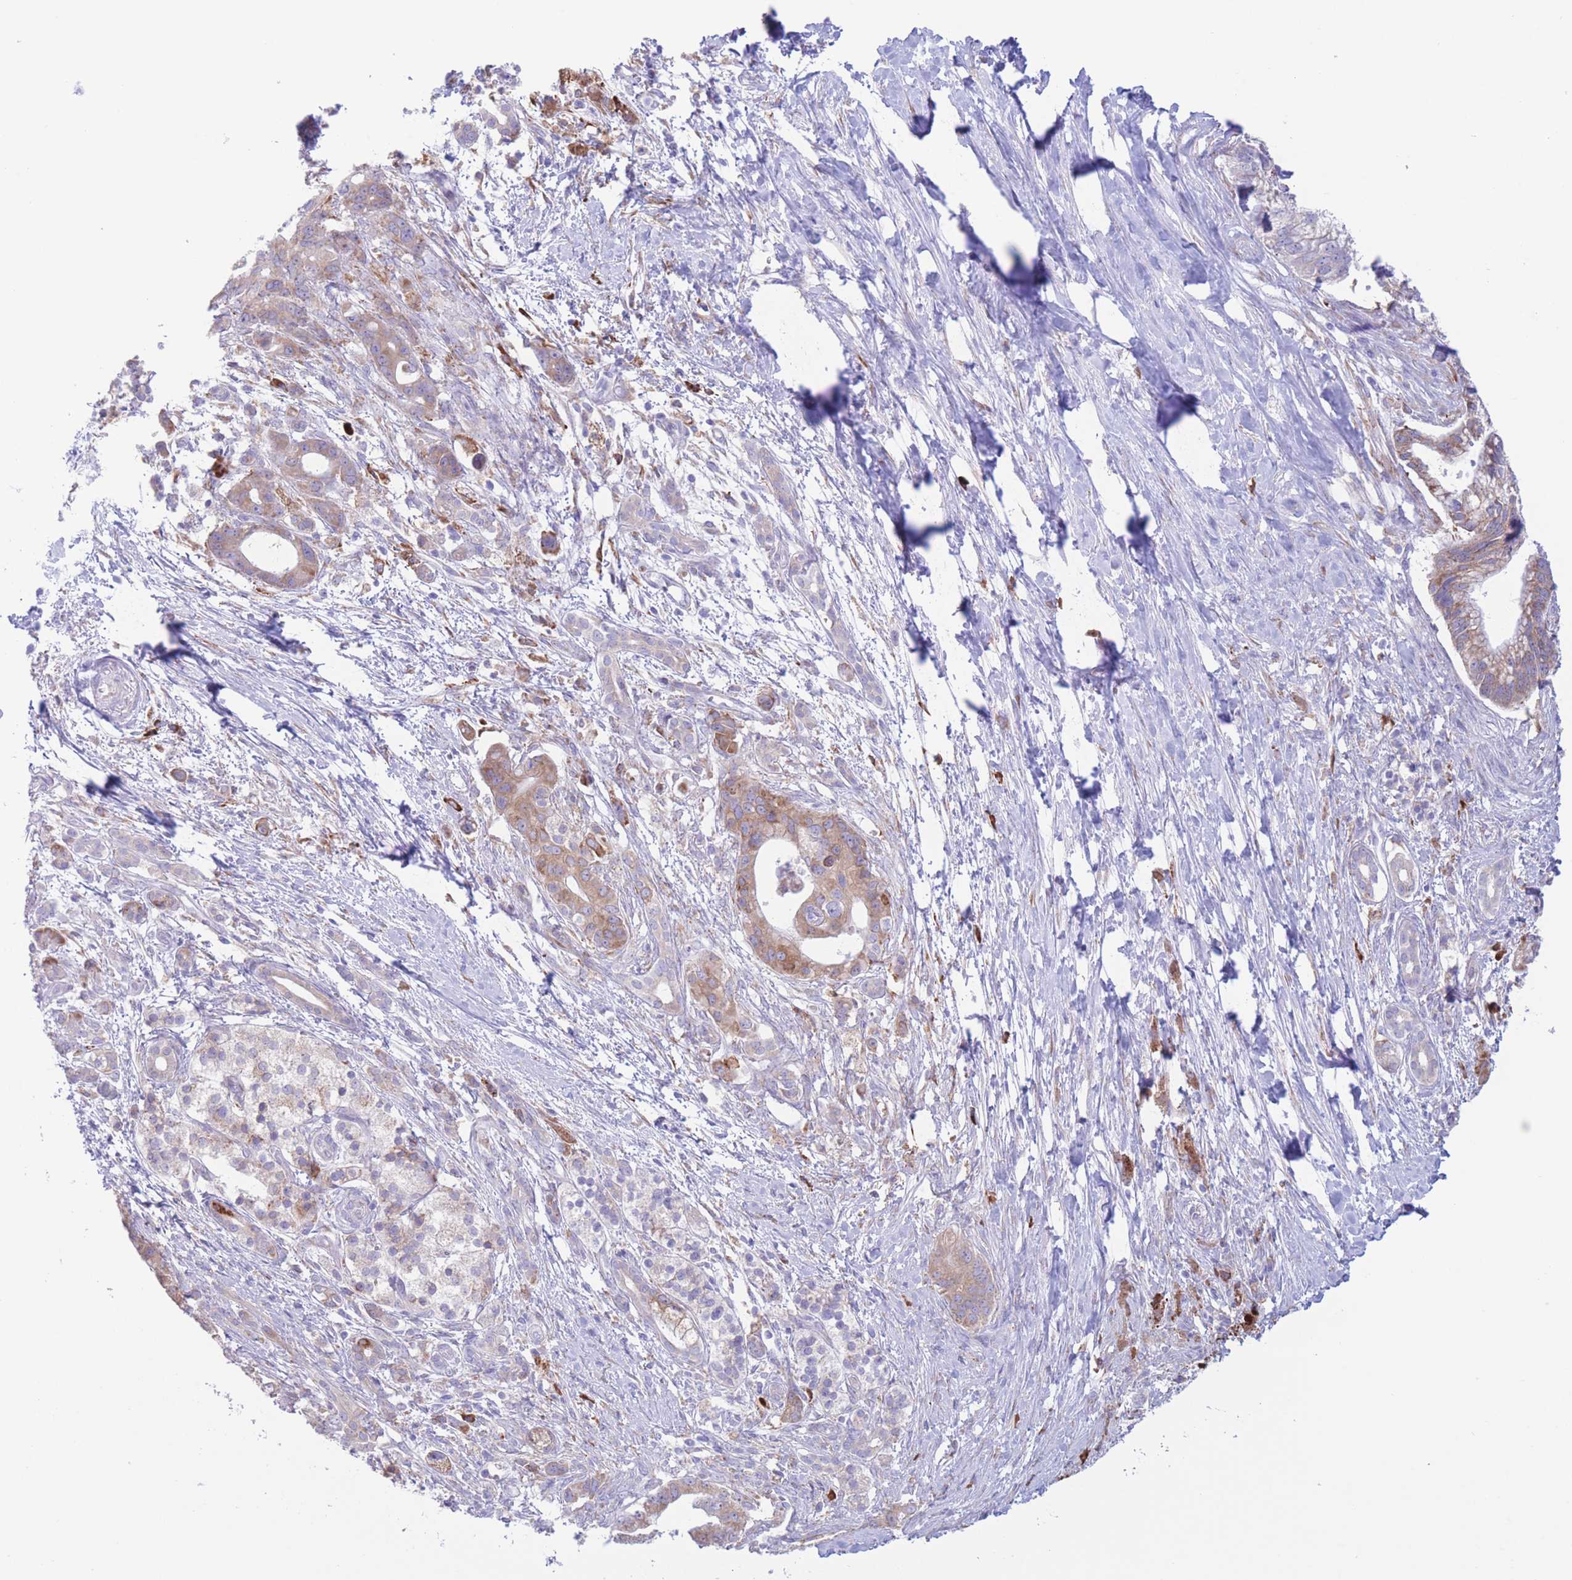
{"staining": {"intensity": "weak", "quantity": ">75%", "location": "cytoplasmic/membranous"}, "tissue": "pancreatic cancer", "cell_type": "Tumor cells", "image_type": "cancer", "snomed": [{"axis": "morphology", "description": "Adenocarcinoma, NOS"}, {"axis": "topography", "description": "Pancreas"}], "caption": "Protein expression analysis of adenocarcinoma (pancreatic) reveals weak cytoplasmic/membranous expression in approximately >75% of tumor cells. (DAB (3,3'-diaminobenzidine) IHC with brightfield microscopy, high magnification).", "gene": "MYDGF", "patient": {"sex": "male", "age": 68}}